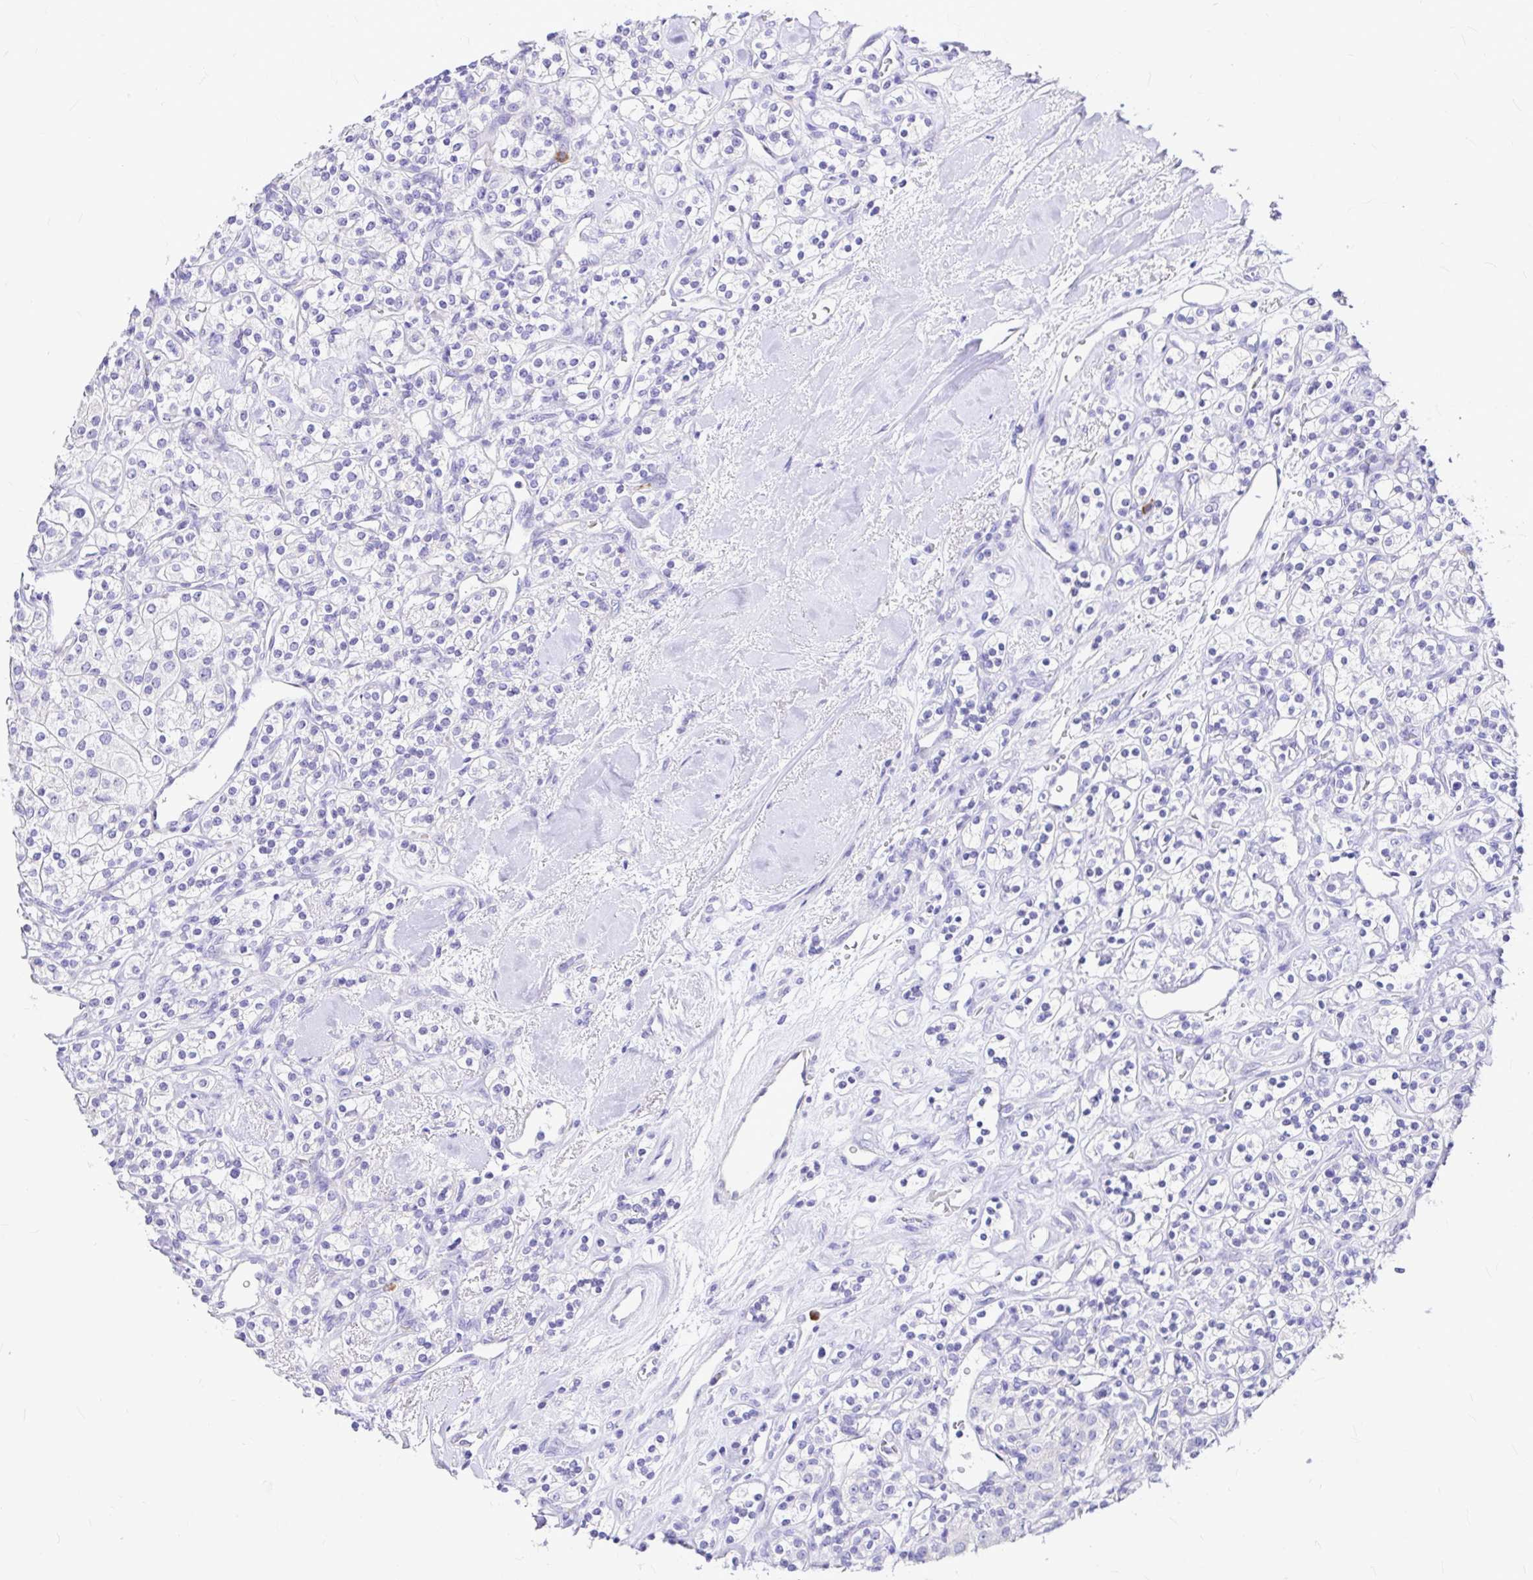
{"staining": {"intensity": "negative", "quantity": "none", "location": "none"}, "tissue": "renal cancer", "cell_type": "Tumor cells", "image_type": "cancer", "snomed": [{"axis": "morphology", "description": "Adenocarcinoma, NOS"}, {"axis": "topography", "description": "Kidney"}], "caption": "Immunohistochemical staining of human renal adenocarcinoma displays no significant positivity in tumor cells. Brightfield microscopy of IHC stained with DAB (brown) and hematoxylin (blue), captured at high magnification.", "gene": "CLEC1B", "patient": {"sex": "male", "age": 77}}